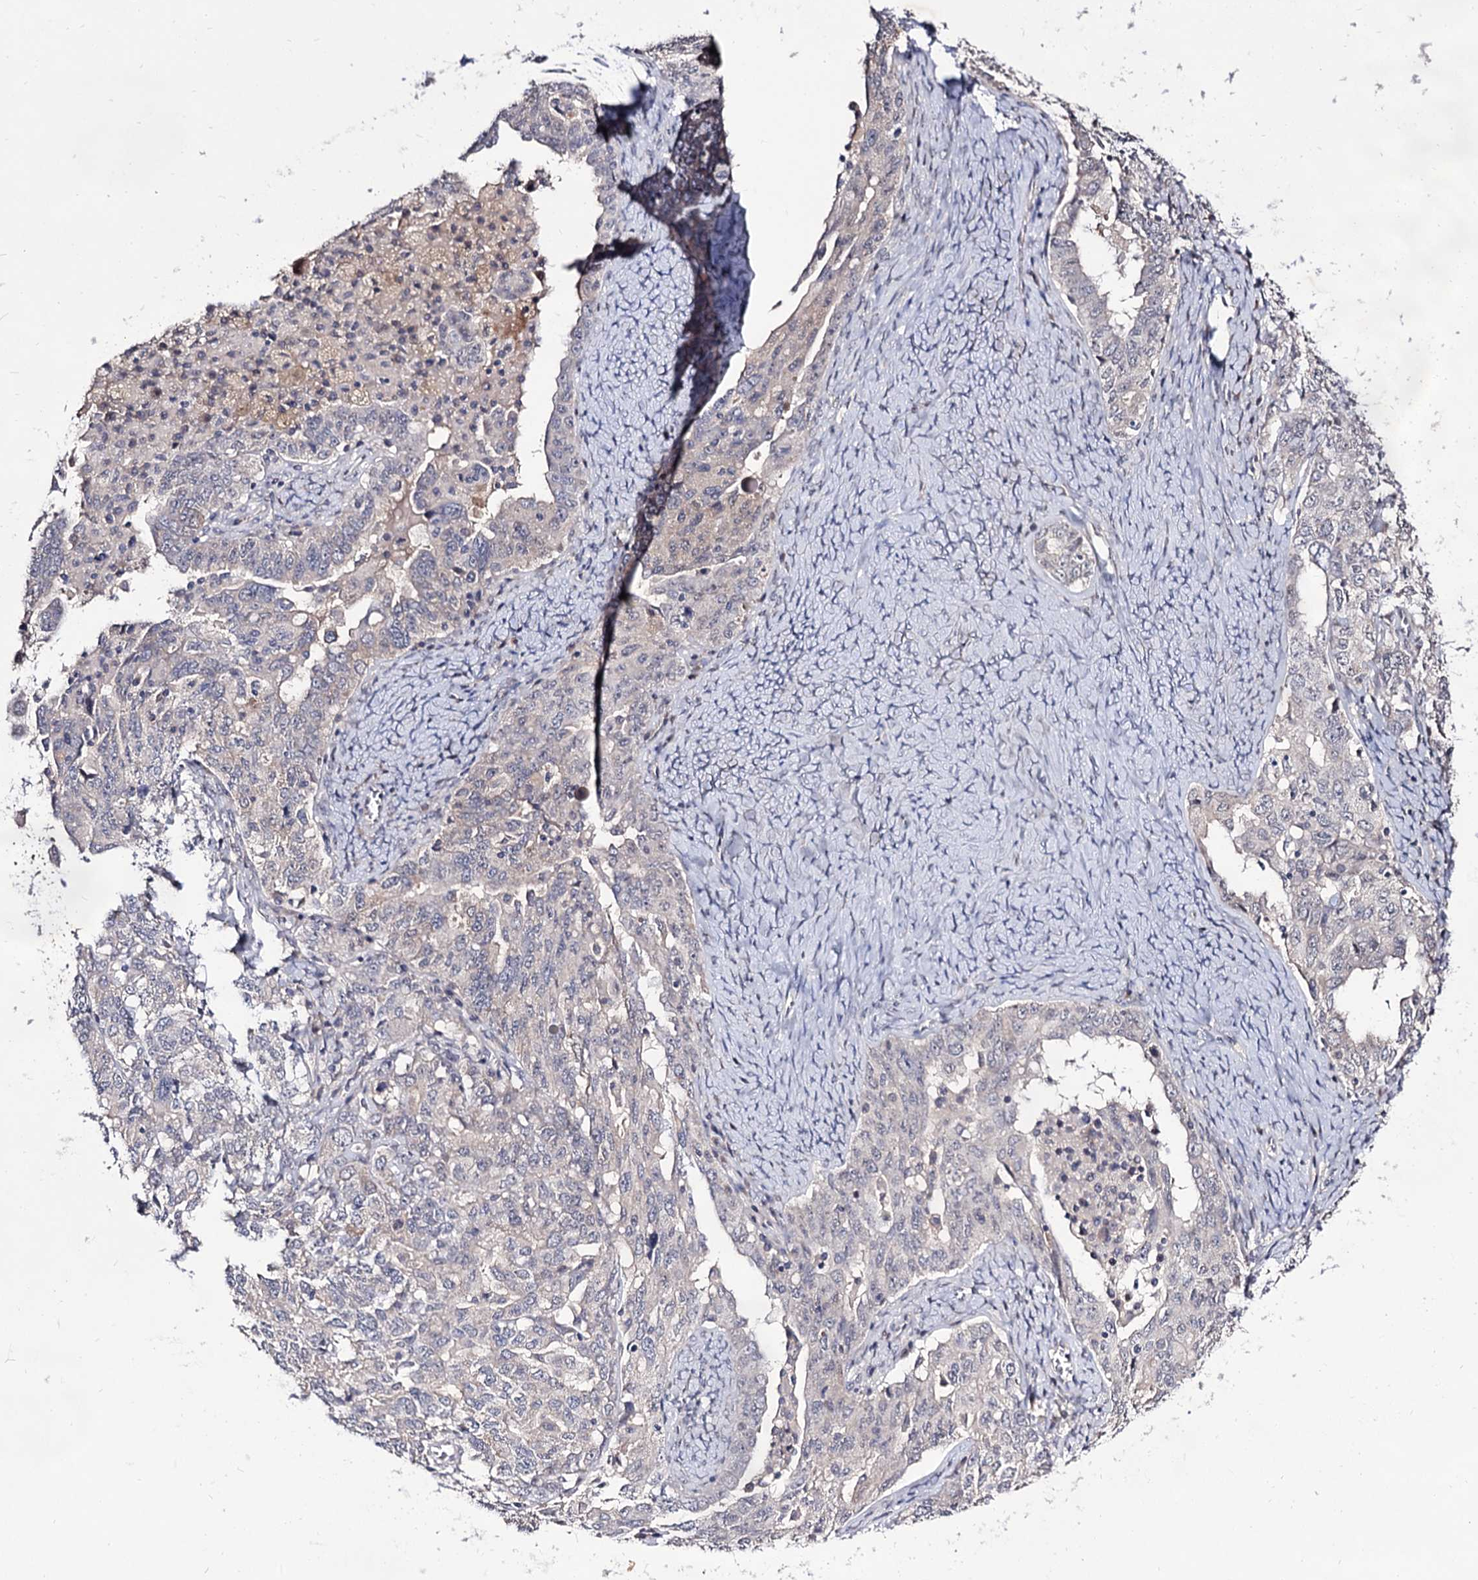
{"staining": {"intensity": "negative", "quantity": "none", "location": "none"}, "tissue": "ovarian cancer", "cell_type": "Tumor cells", "image_type": "cancer", "snomed": [{"axis": "morphology", "description": "Carcinoma, endometroid"}, {"axis": "topography", "description": "Ovary"}], "caption": "Tumor cells are negative for protein expression in human ovarian cancer (endometroid carcinoma).", "gene": "ARFIP2", "patient": {"sex": "female", "age": 62}}